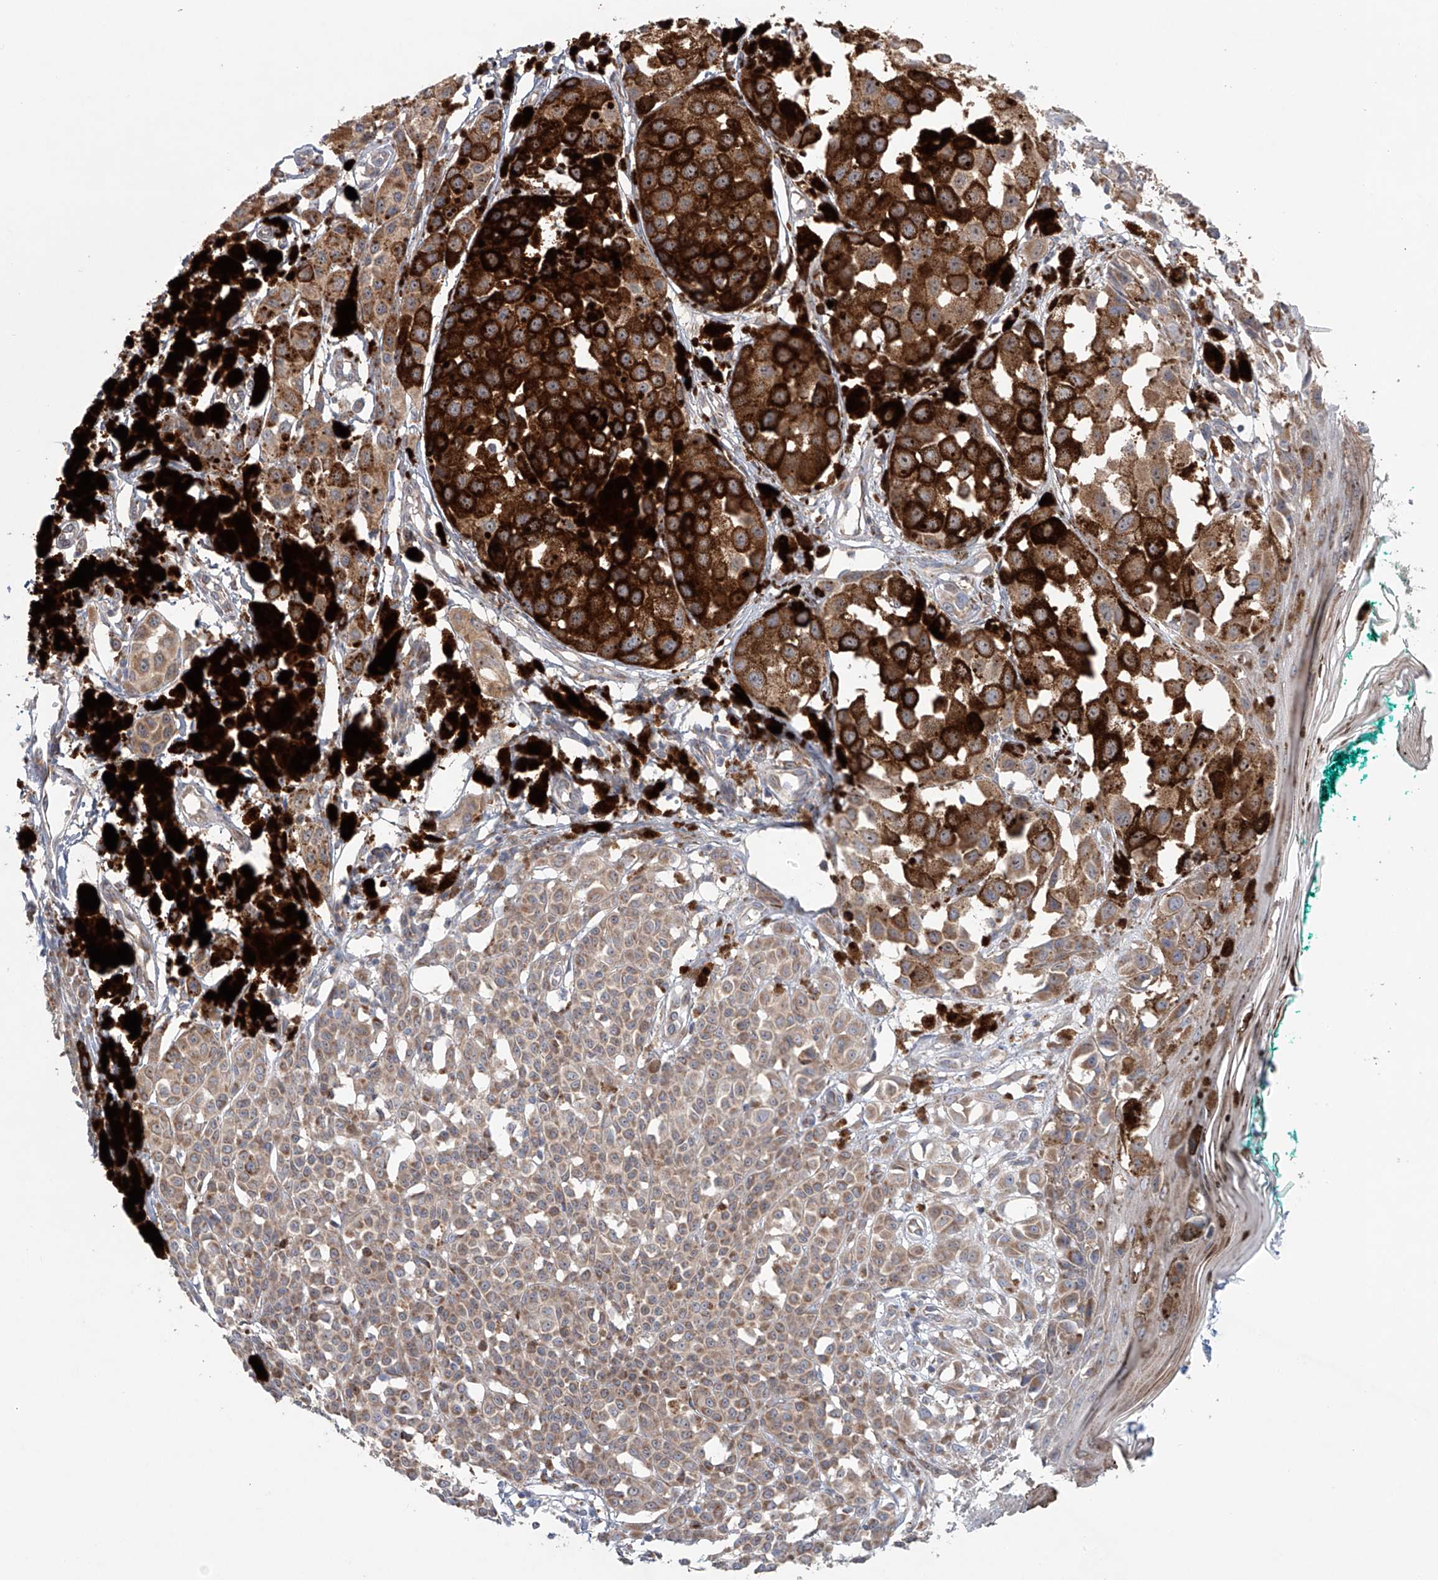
{"staining": {"intensity": "moderate", "quantity": ">75%", "location": "cytoplasmic/membranous"}, "tissue": "melanoma", "cell_type": "Tumor cells", "image_type": "cancer", "snomed": [{"axis": "morphology", "description": "Malignant melanoma, NOS"}, {"axis": "topography", "description": "Skin of leg"}], "caption": "Protein analysis of melanoma tissue reveals moderate cytoplasmic/membranous expression in approximately >75% of tumor cells.", "gene": "KLC4", "patient": {"sex": "female", "age": 72}}